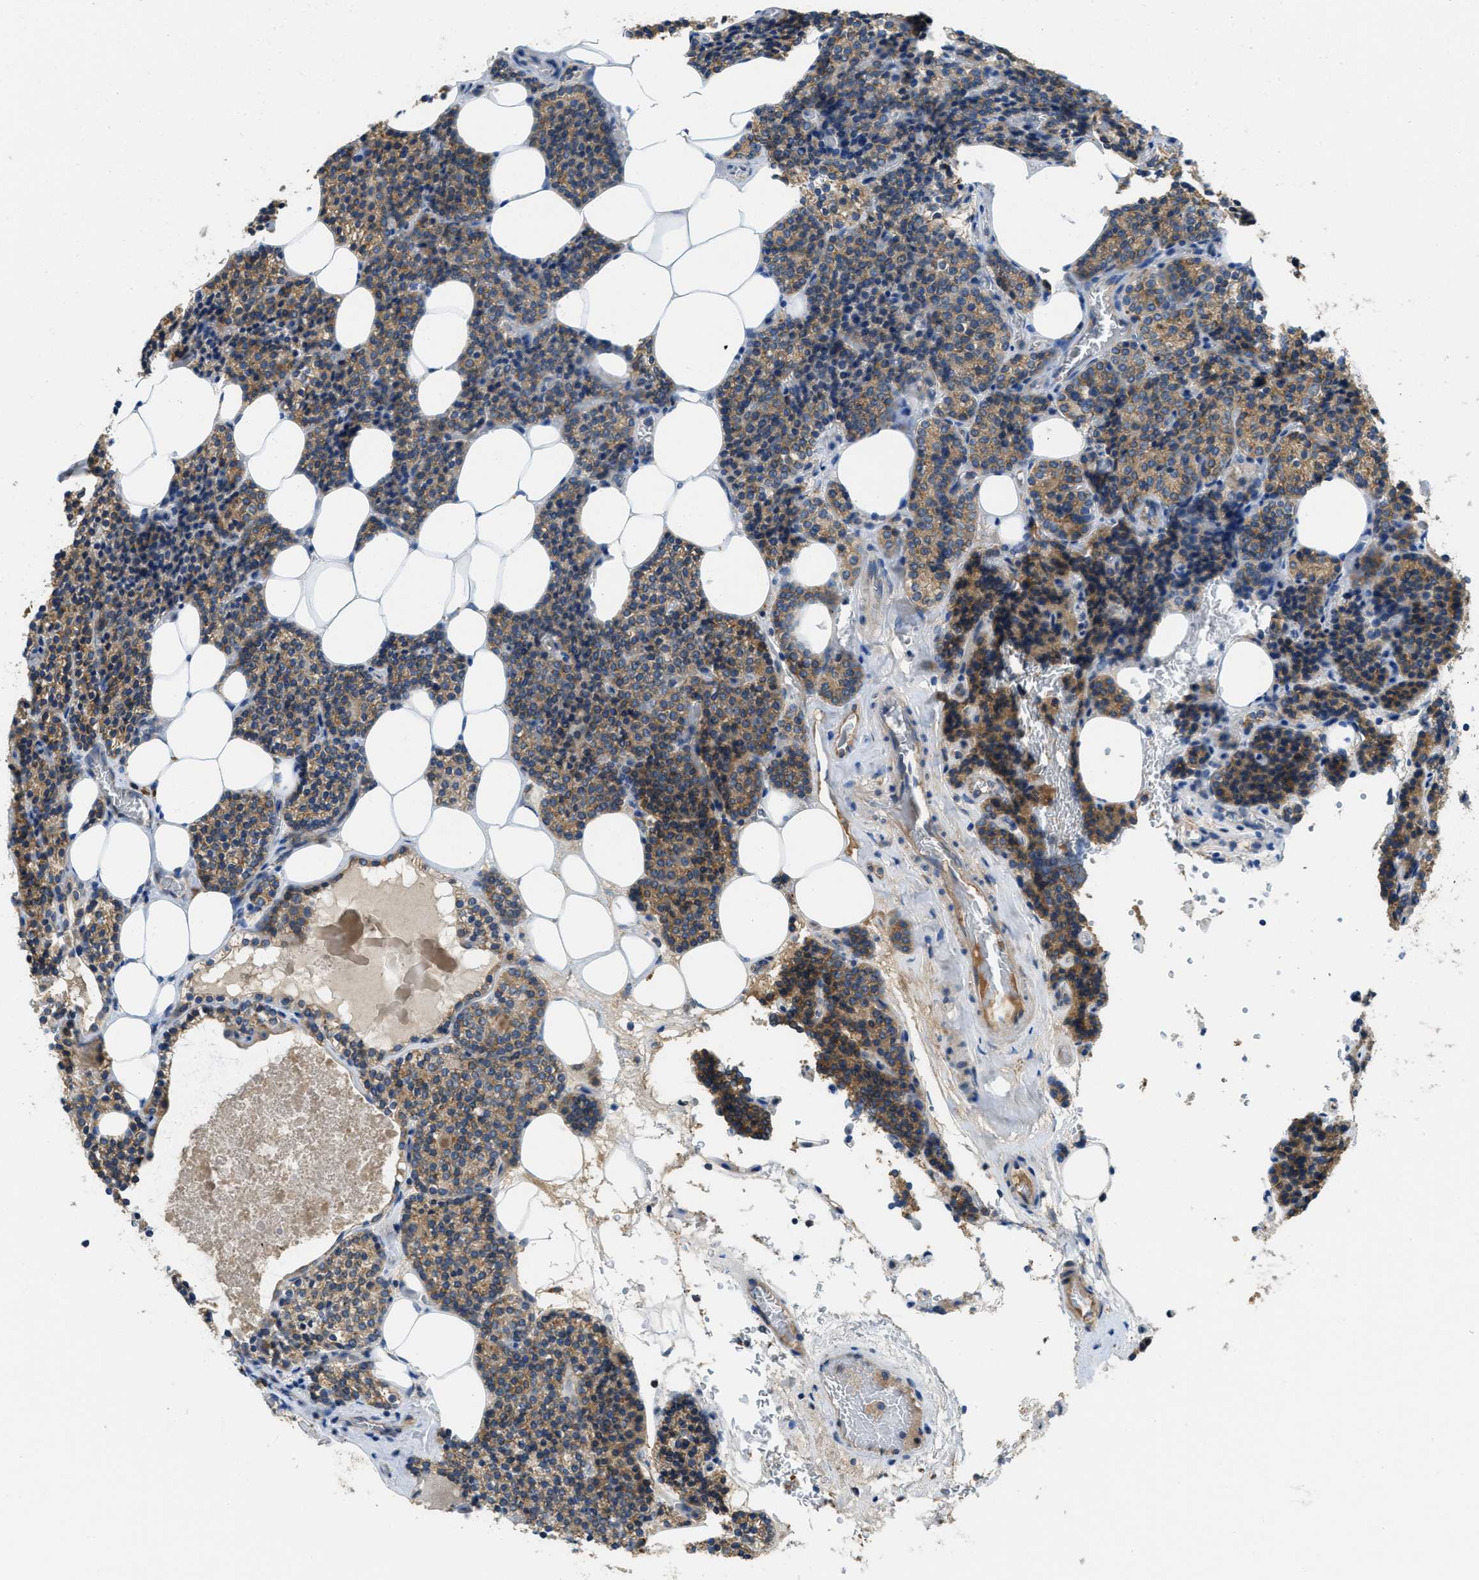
{"staining": {"intensity": "weak", "quantity": ">75%", "location": "cytoplasmic/membranous"}, "tissue": "parathyroid gland", "cell_type": "Glandular cells", "image_type": "normal", "snomed": [{"axis": "morphology", "description": "Normal tissue, NOS"}, {"axis": "morphology", "description": "Adenoma, NOS"}, {"axis": "topography", "description": "Parathyroid gland"}], "caption": "Benign parathyroid gland exhibits weak cytoplasmic/membranous positivity in approximately >75% of glandular cells.", "gene": "SSR1", "patient": {"sex": "female", "age": 54}}